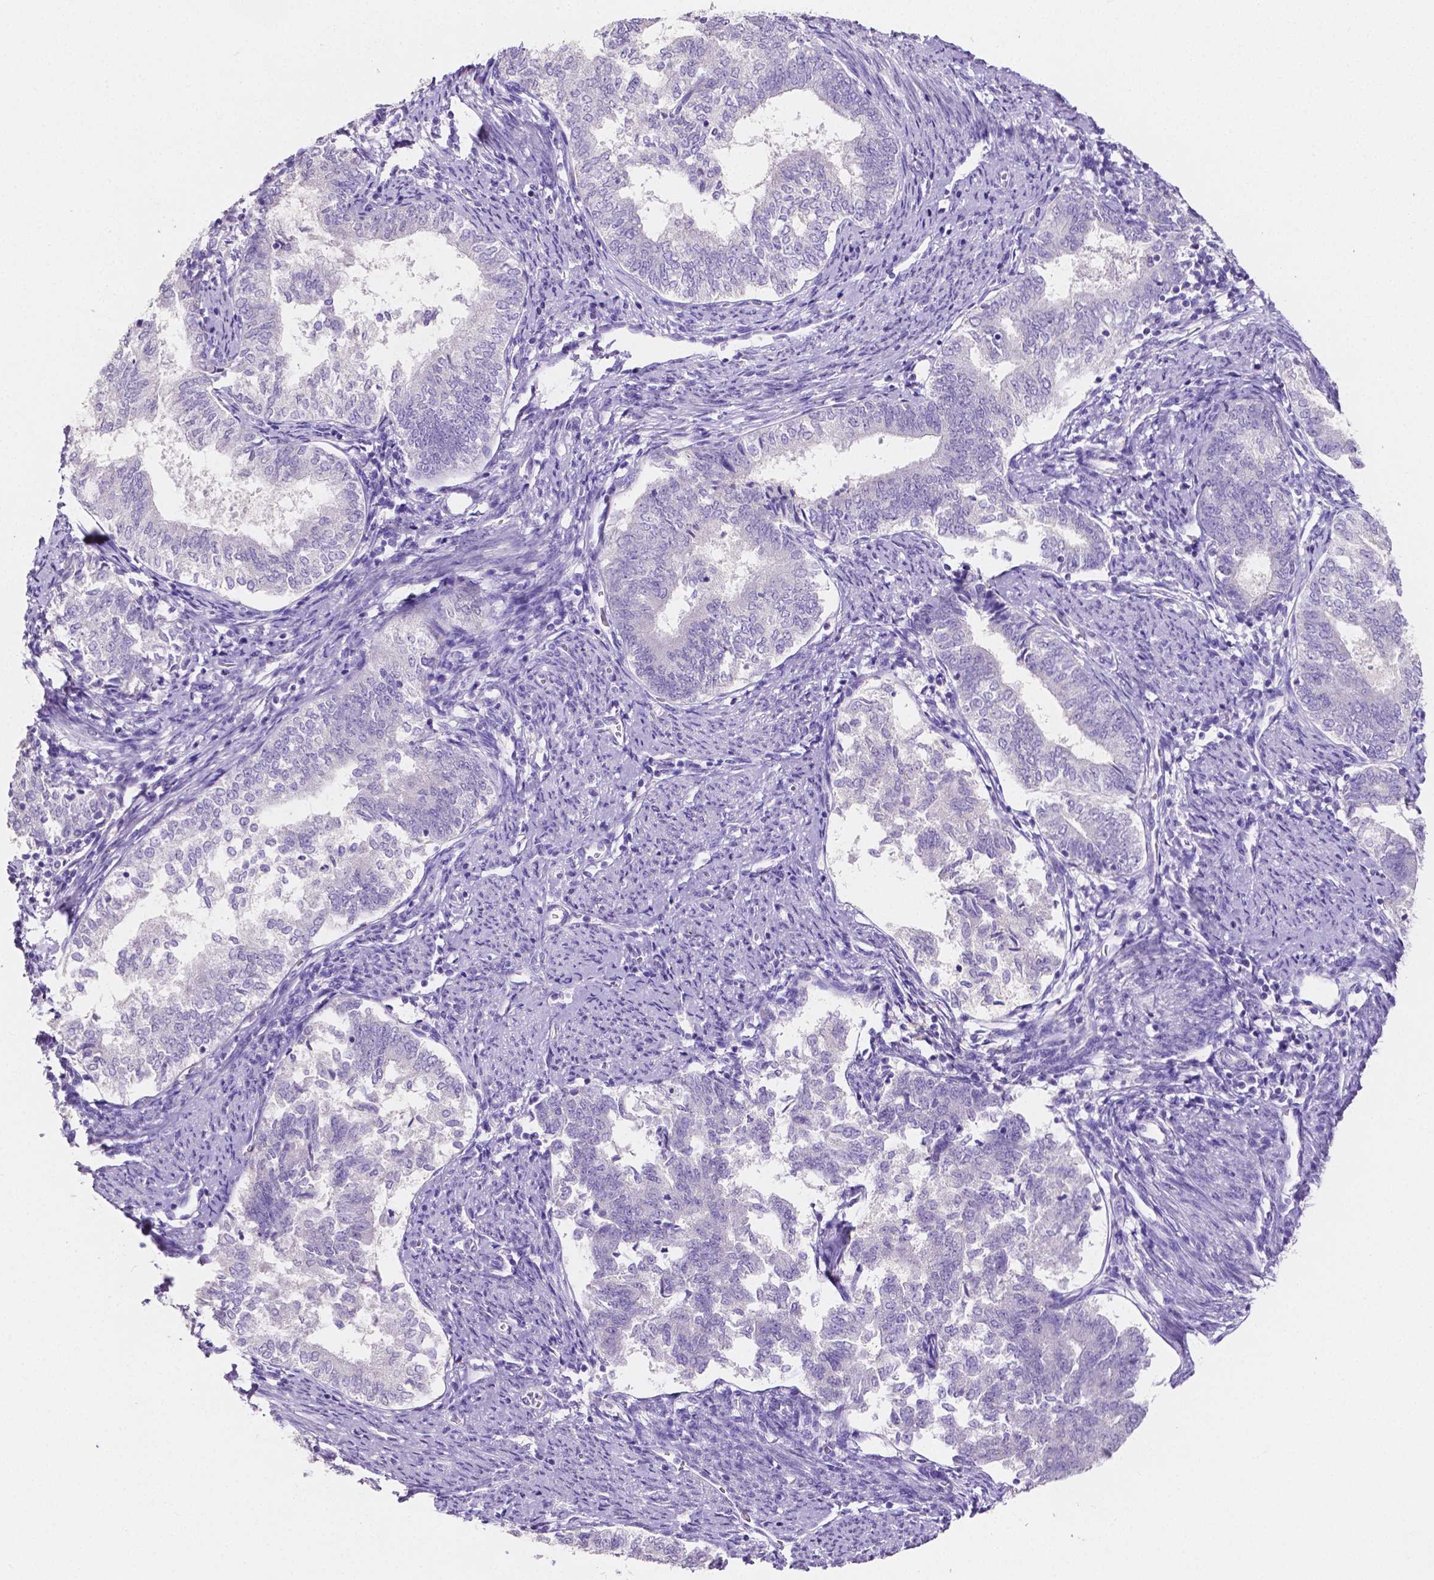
{"staining": {"intensity": "negative", "quantity": "none", "location": "none"}, "tissue": "endometrial cancer", "cell_type": "Tumor cells", "image_type": "cancer", "snomed": [{"axis": "morphology", "description": "Adenocarcinoma, NOS"}, {"axis": "topography", "description": "Endometrium"}], "caption": "The IHC image has no significant expression in tumor cells of adenocarcinoma (endometrial) tissue. The staining is performed using DAB brown chromogen with nuclei counter-stained in using hematoxylin.", "gene": "SLC22A2", "patient": {"sex": "female", "age": 65}}